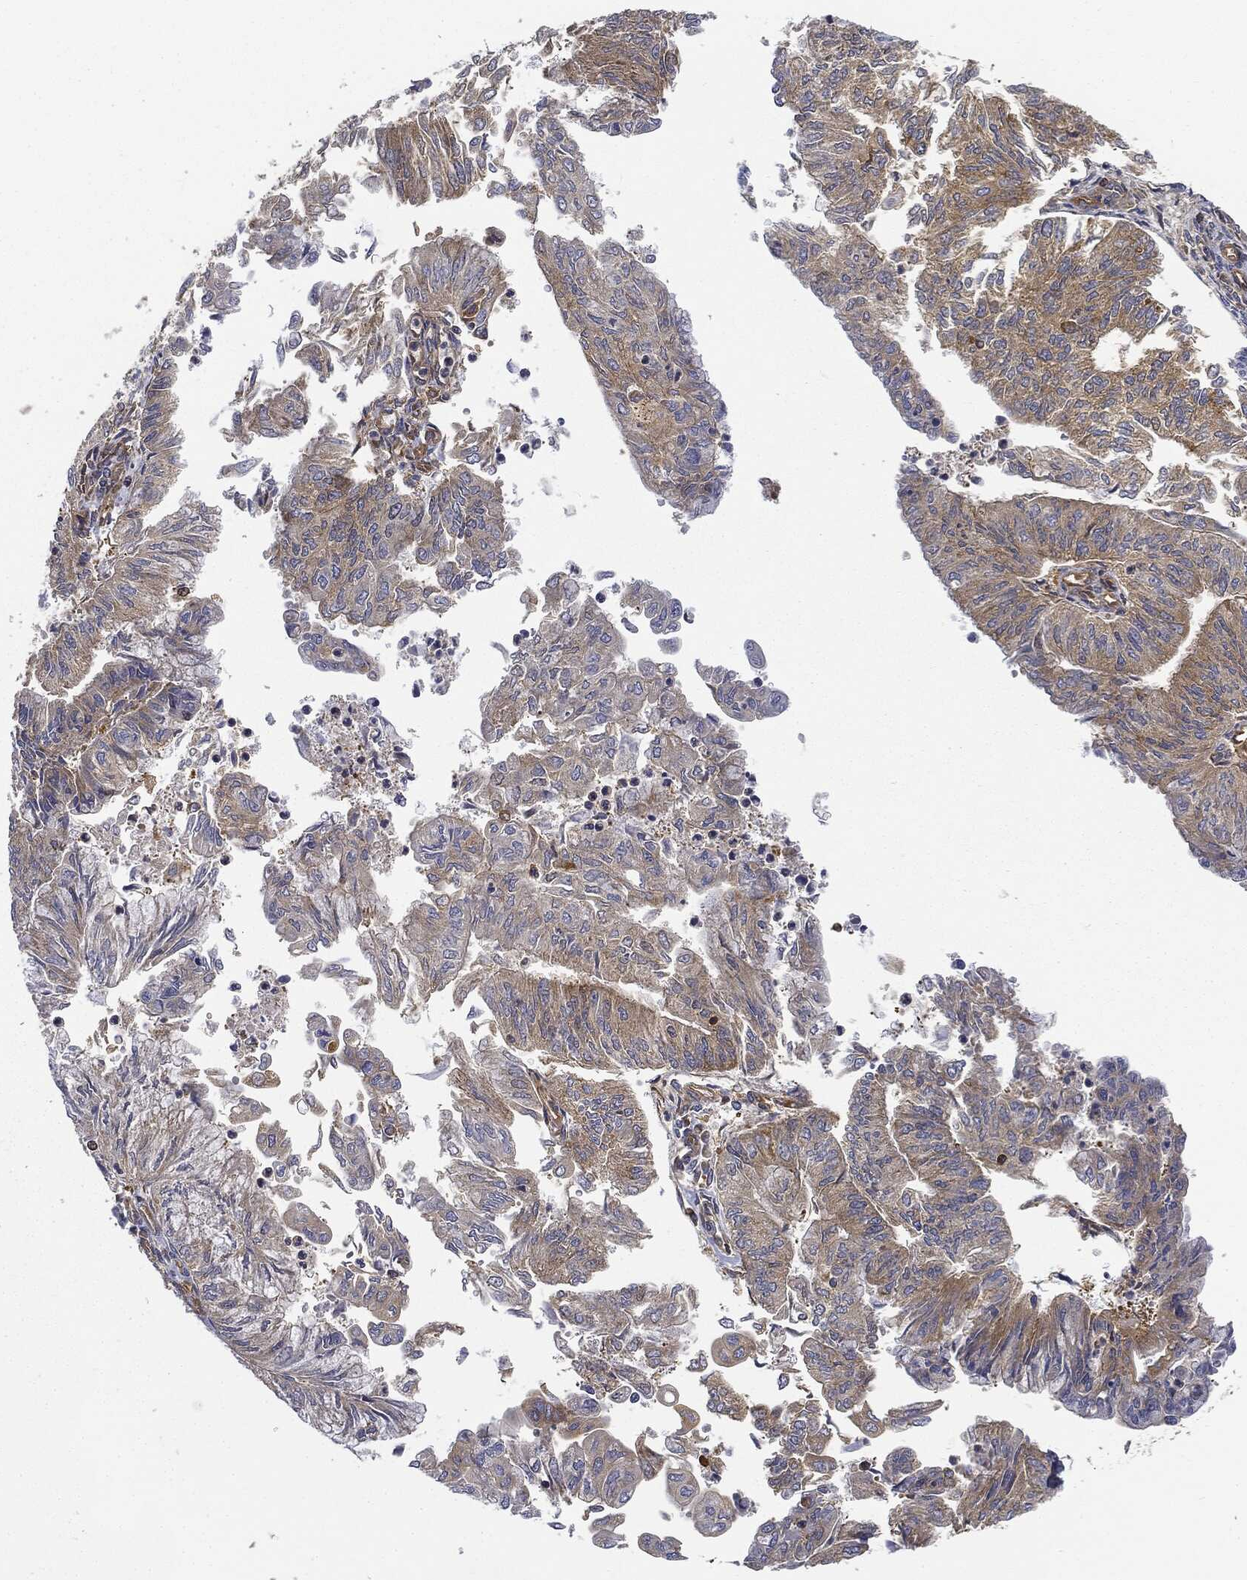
{"staining": {"intensity": "weak", "quantity": "25%-75%", "location": "cytoplasmic/membranous"}, "tissue": "endometrial cancer", "cell_type": "Tumor cells", "image_type": "cancer", "snomed": [{"axis": "morphology", "description": "Adenocarcinoma, NOS"}, {"axis": "topography", "description": "Endometrium"}], "caption": "Endometrial adenocarcinoma was stained to show a protein in brown. There is low levels of weak cytoplasmic/membranous positivity in approximately 25%-75% of tumor cells. (DAB (3,3'-diaminobenzidine) IHC with brightfield microscopy, high magnification).", "gene": "WDR1", "patient": {"sex": "female", "age": 59}}